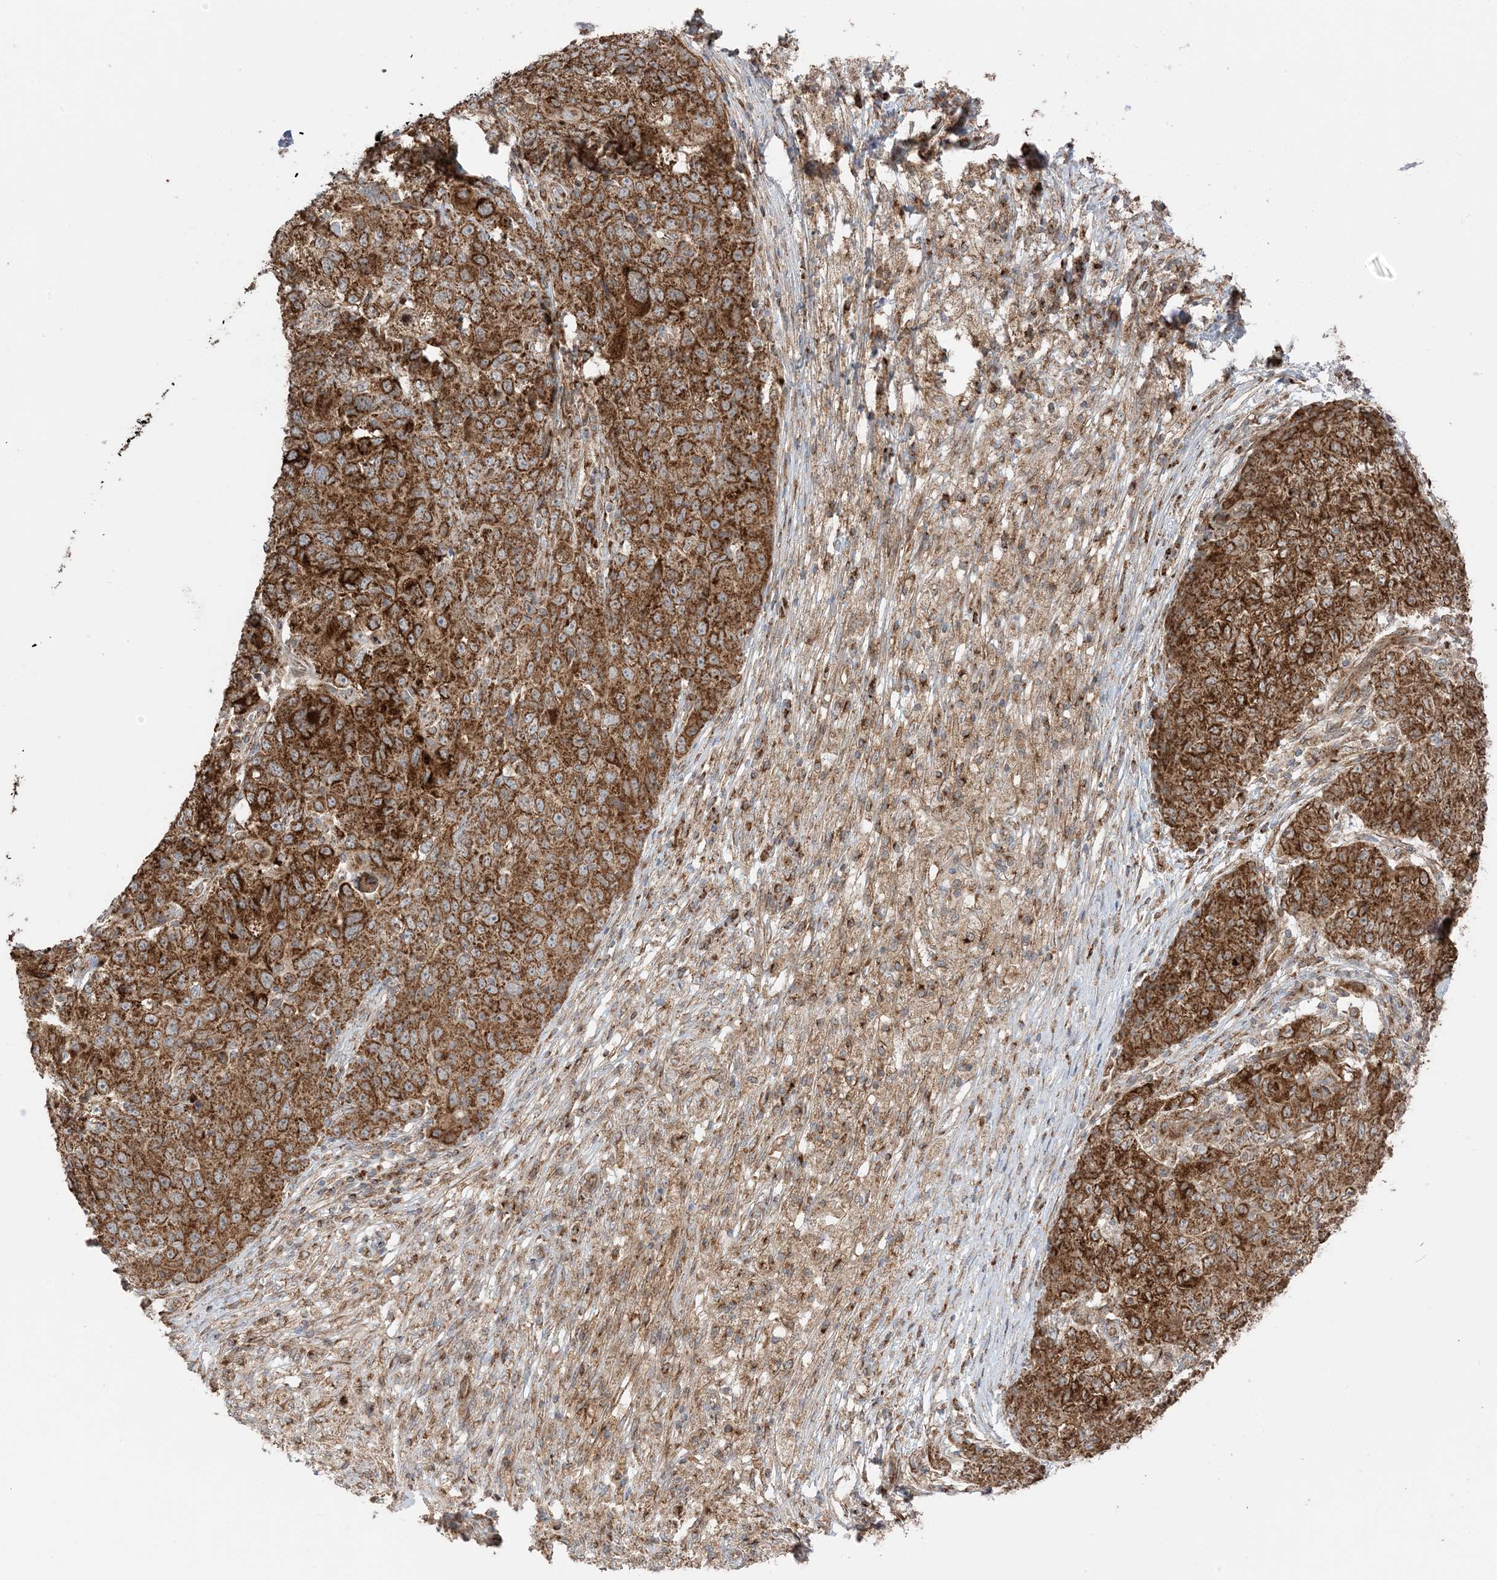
{"staining": {"intensity": "strong", "quantity": ">75%", "location": "cytoplasmic/membranous"}, "tissue": "ovarian cancer", "cell_type": "Tumor cells", "image_type": "cancer", "snomed": [{"axis": "morphology", "description": "Carcinoma, endometroid"}, {"axis": "topography", "description": "Ovary"}], "caption": "This is an image of immunohistochemistry staining of ovarian endometroid carcinoma, which shows strong positivity in the cytoplasmic/membranous of tumor cells.", "gene": "N4BP3", "patient": {"sex": "female", "age": 42}}